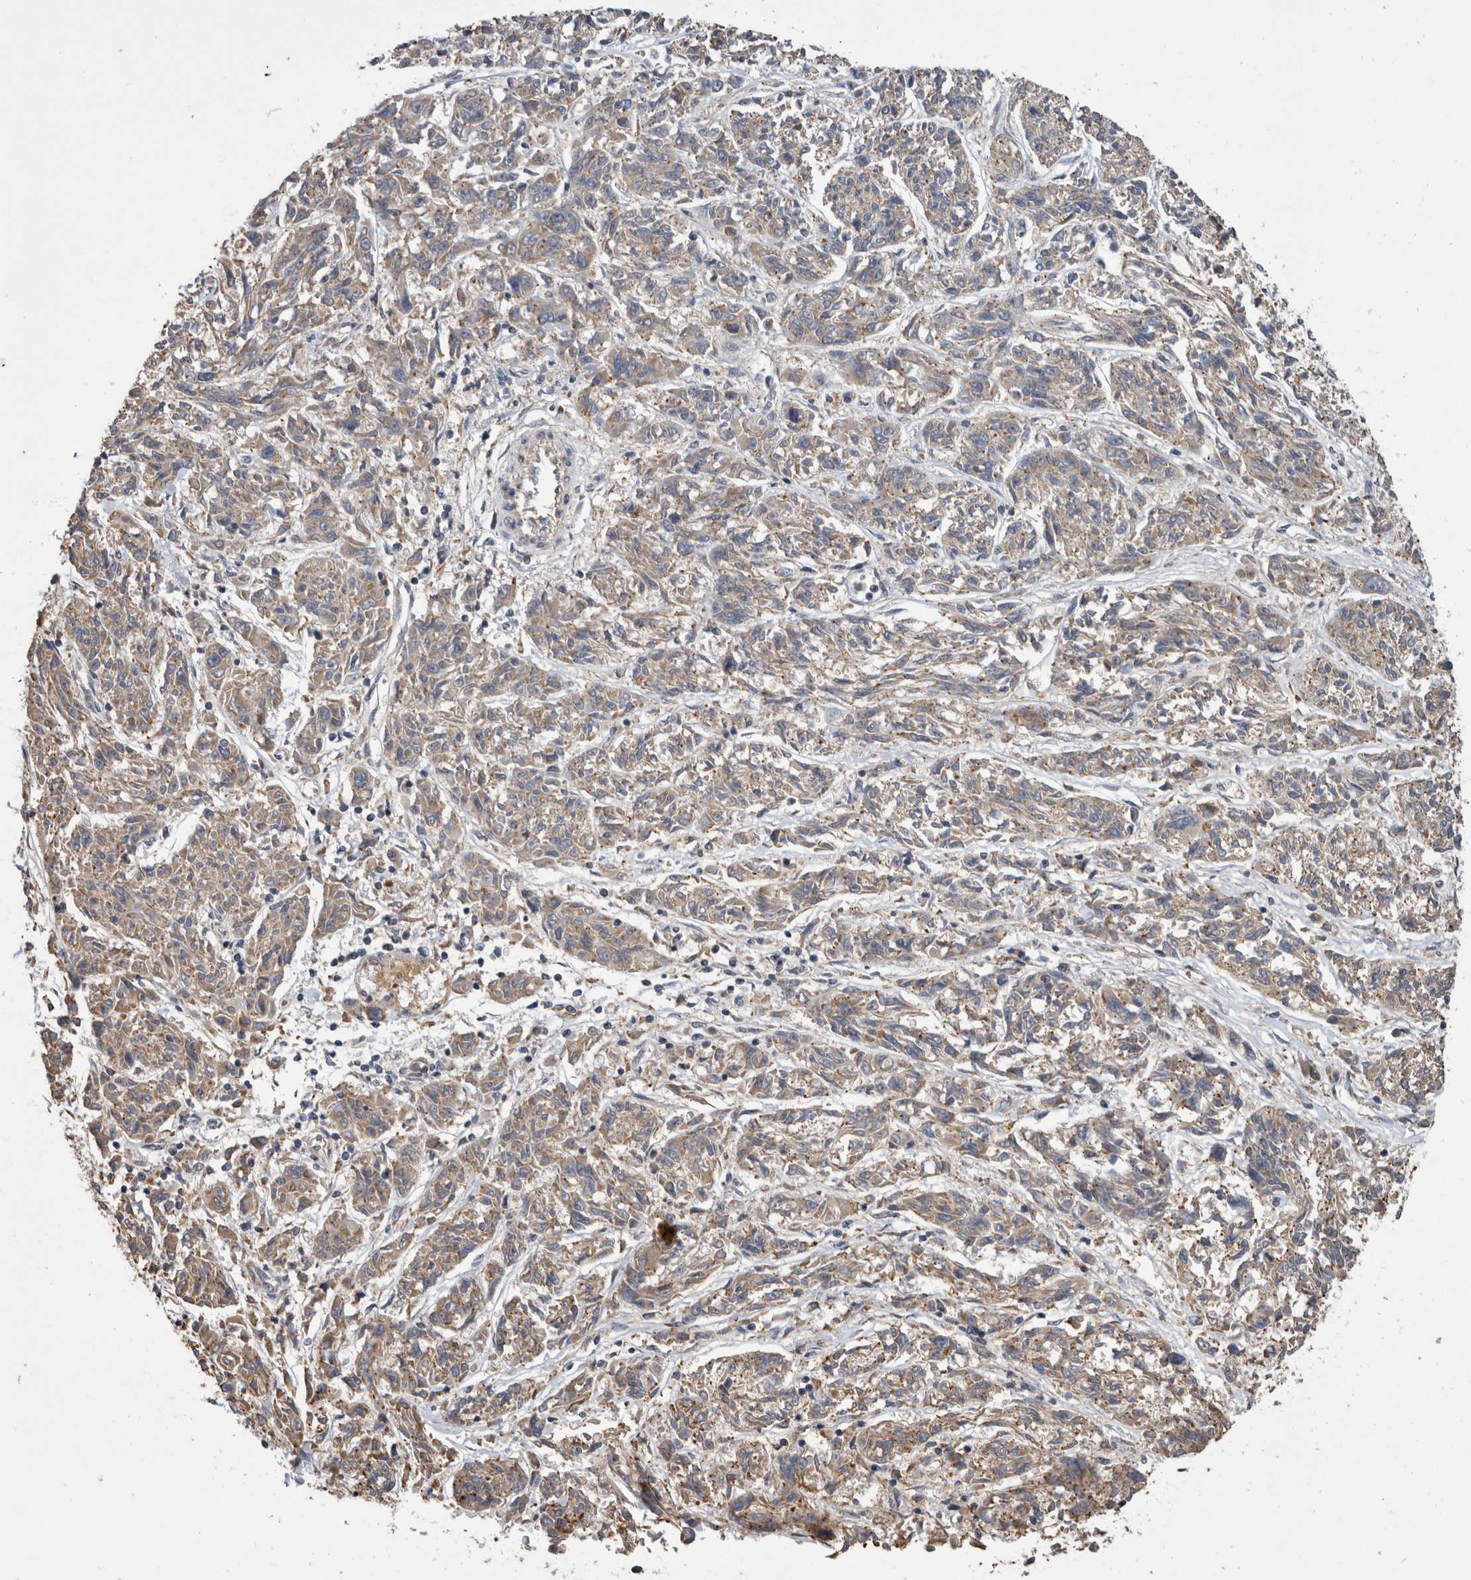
{"staining": {"intensity": "weak", "quantity": "25%-75%", "location": "cytoplasmic/membranous"}, "tissue": "melanoma", "cell_type": "Tumor cells", "image_type": "cancer", "snomed": [{"axis": "morphology", "description": "Malignant melanoma, NOS"}, {"axis": "topography", "description": "Skin"}], "caption": "Human melanoma stained with a brown dye demonstrates weak cytoplasmic/membranous positive expression in approximately 25%-75% of tumor cells.", "gene": "ANXA13", "patient": {"sex": "male", "age": 53}}